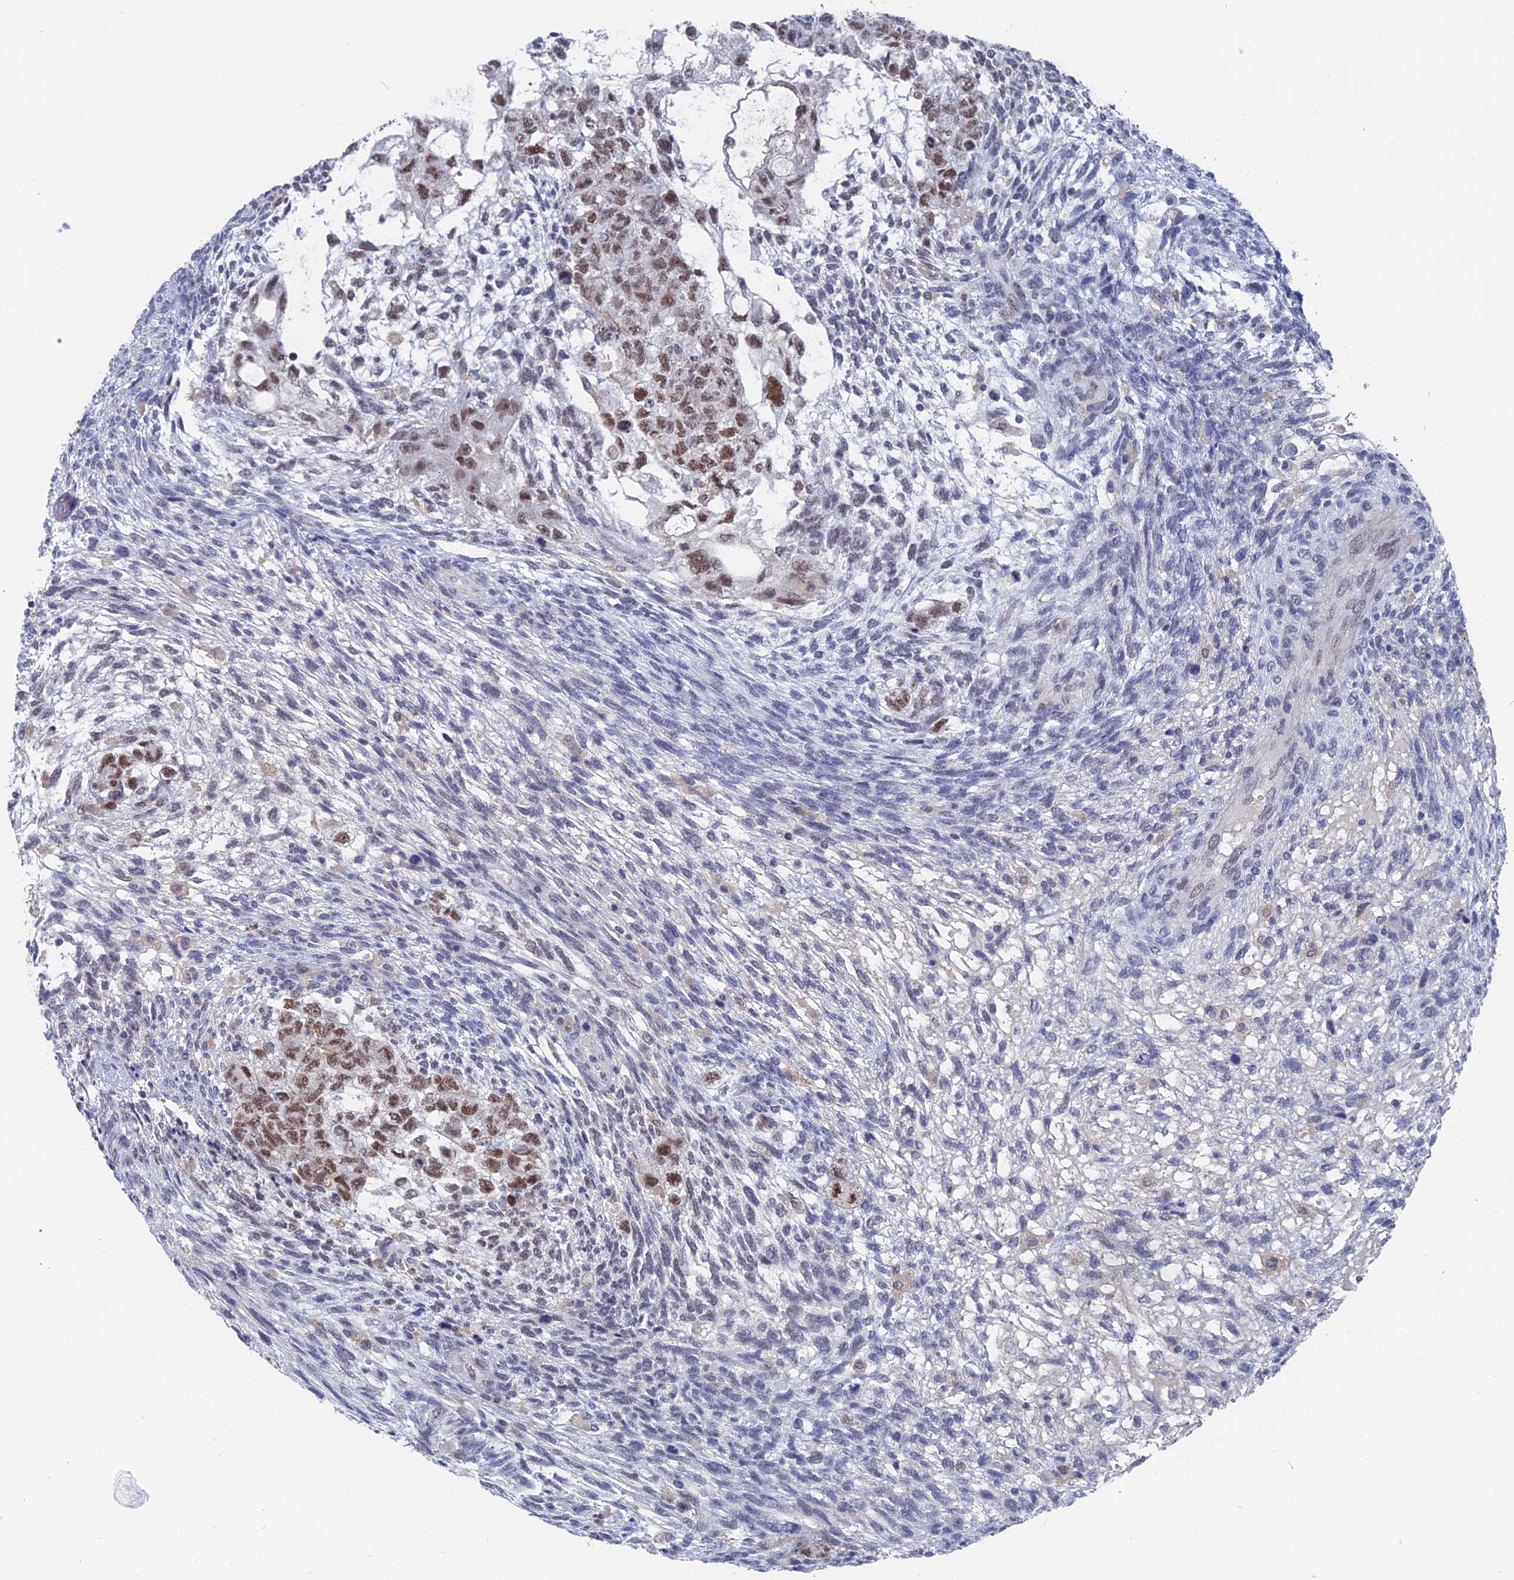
{"staining": {"intensity": "moderate", "quantity": ">75%", "location": "nuclear"}, "tissue": "testis cancer", "cell_type": "Tumor cells", "image_type": "cancer", "snomed": [{"axis": "morphology", "description": "Normal tissue, NOS"}, {"axis": "morphology", "description": "Carcinoma, Embryonal, NOS"}, {"axis": "topography", "description": "Testis"}], "caption": "Immunohistochemistry image of embryonal carcinoma (testis) stained for a protein (brown), which displays medium levels of moderate nuclear expression in approximately >75% of tumor cells.", "gene": "BRD2", "patient": {"sex": "male", "age": 36}}